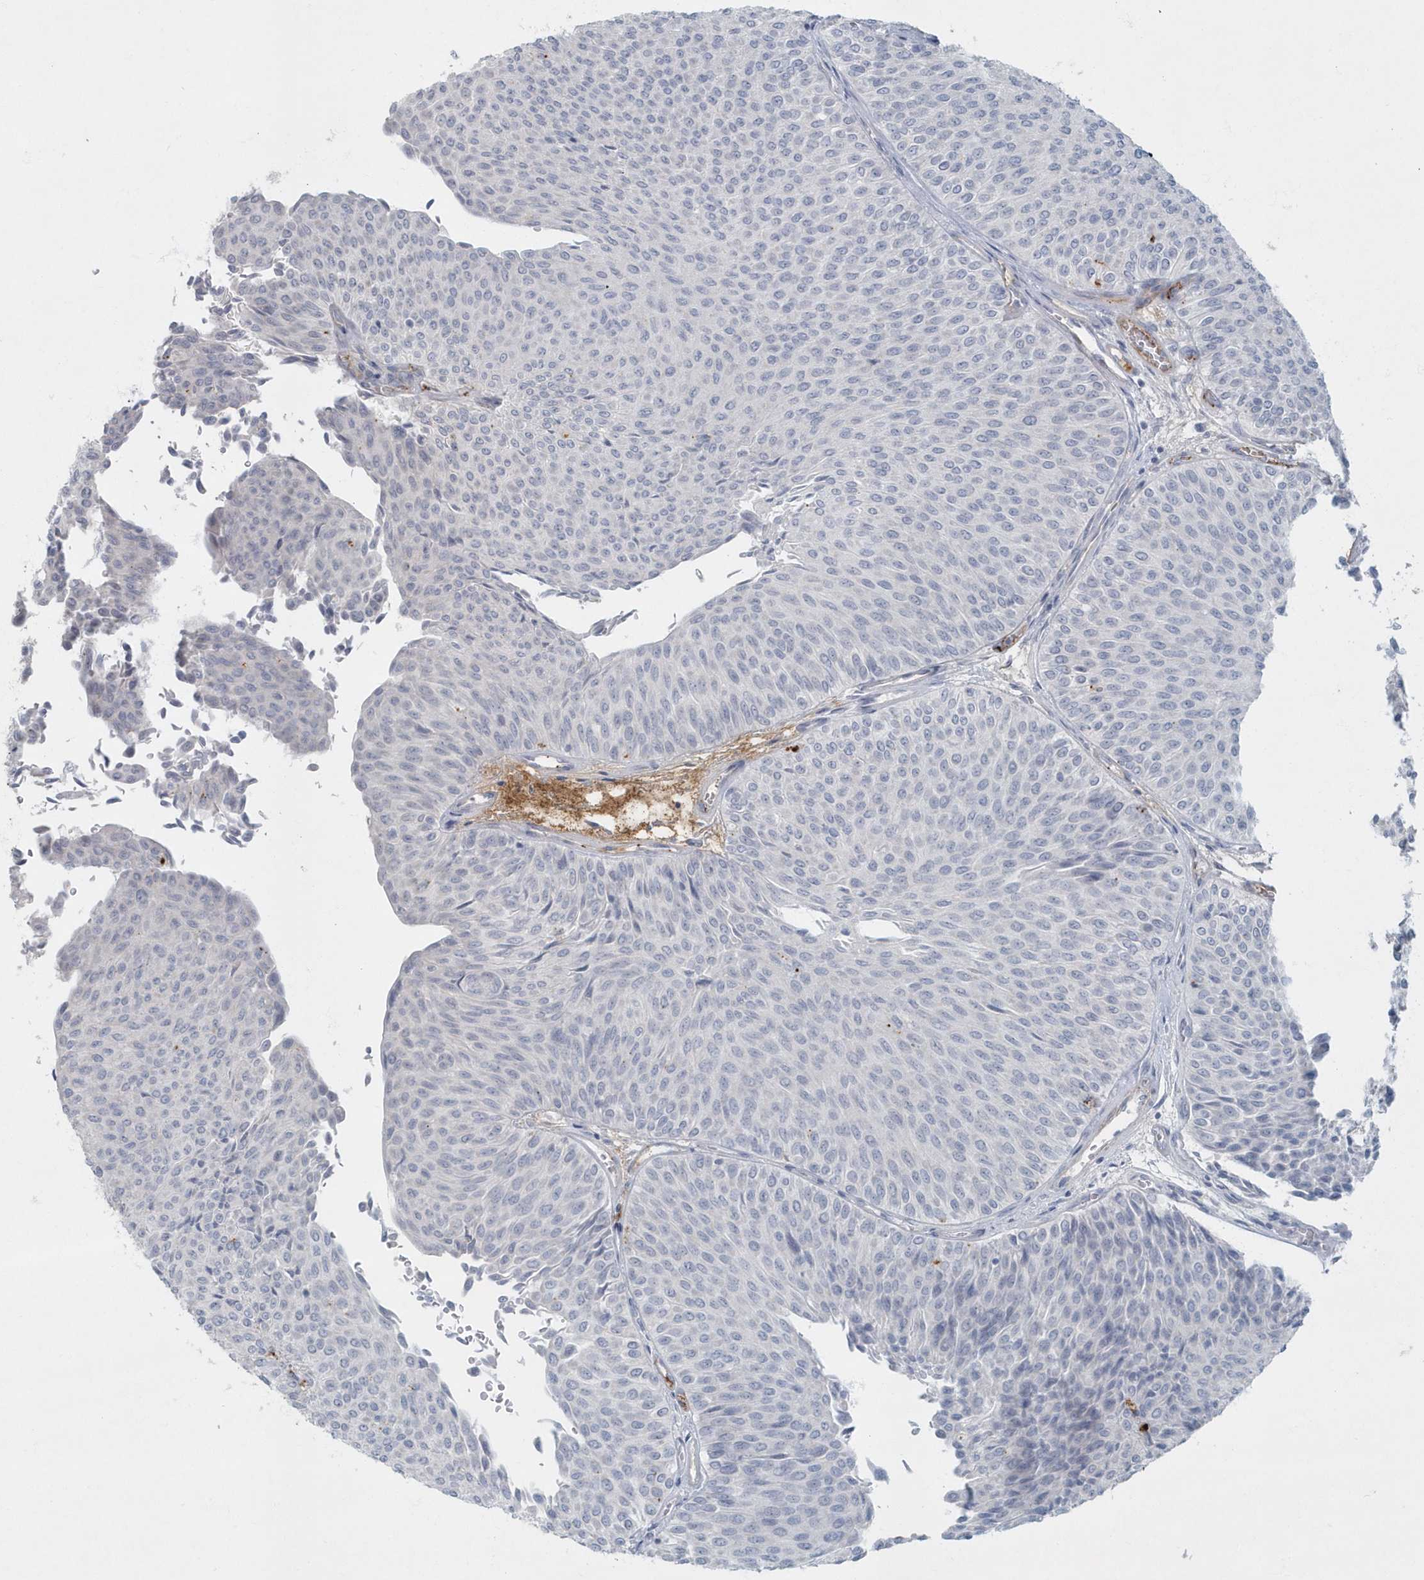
{"staining": {"intensity": "negative", "quantity": "none", "location": "none"}, "tissue": "urothelial cancer", "cell_type": "Tumor cells", "image_type": "cancer", "snomed": [{"axis": "morphology", "description": "Urothelial carcinoma, Low grade"}, {"axis": "topography", "description": "Urinary bladder"}], "caption": "IHC of human low-grade urothelial carcinoma reveals no staining in tumor cells.", "gene": "MYOT", "patient": {"sex": "male", "age": 78}}